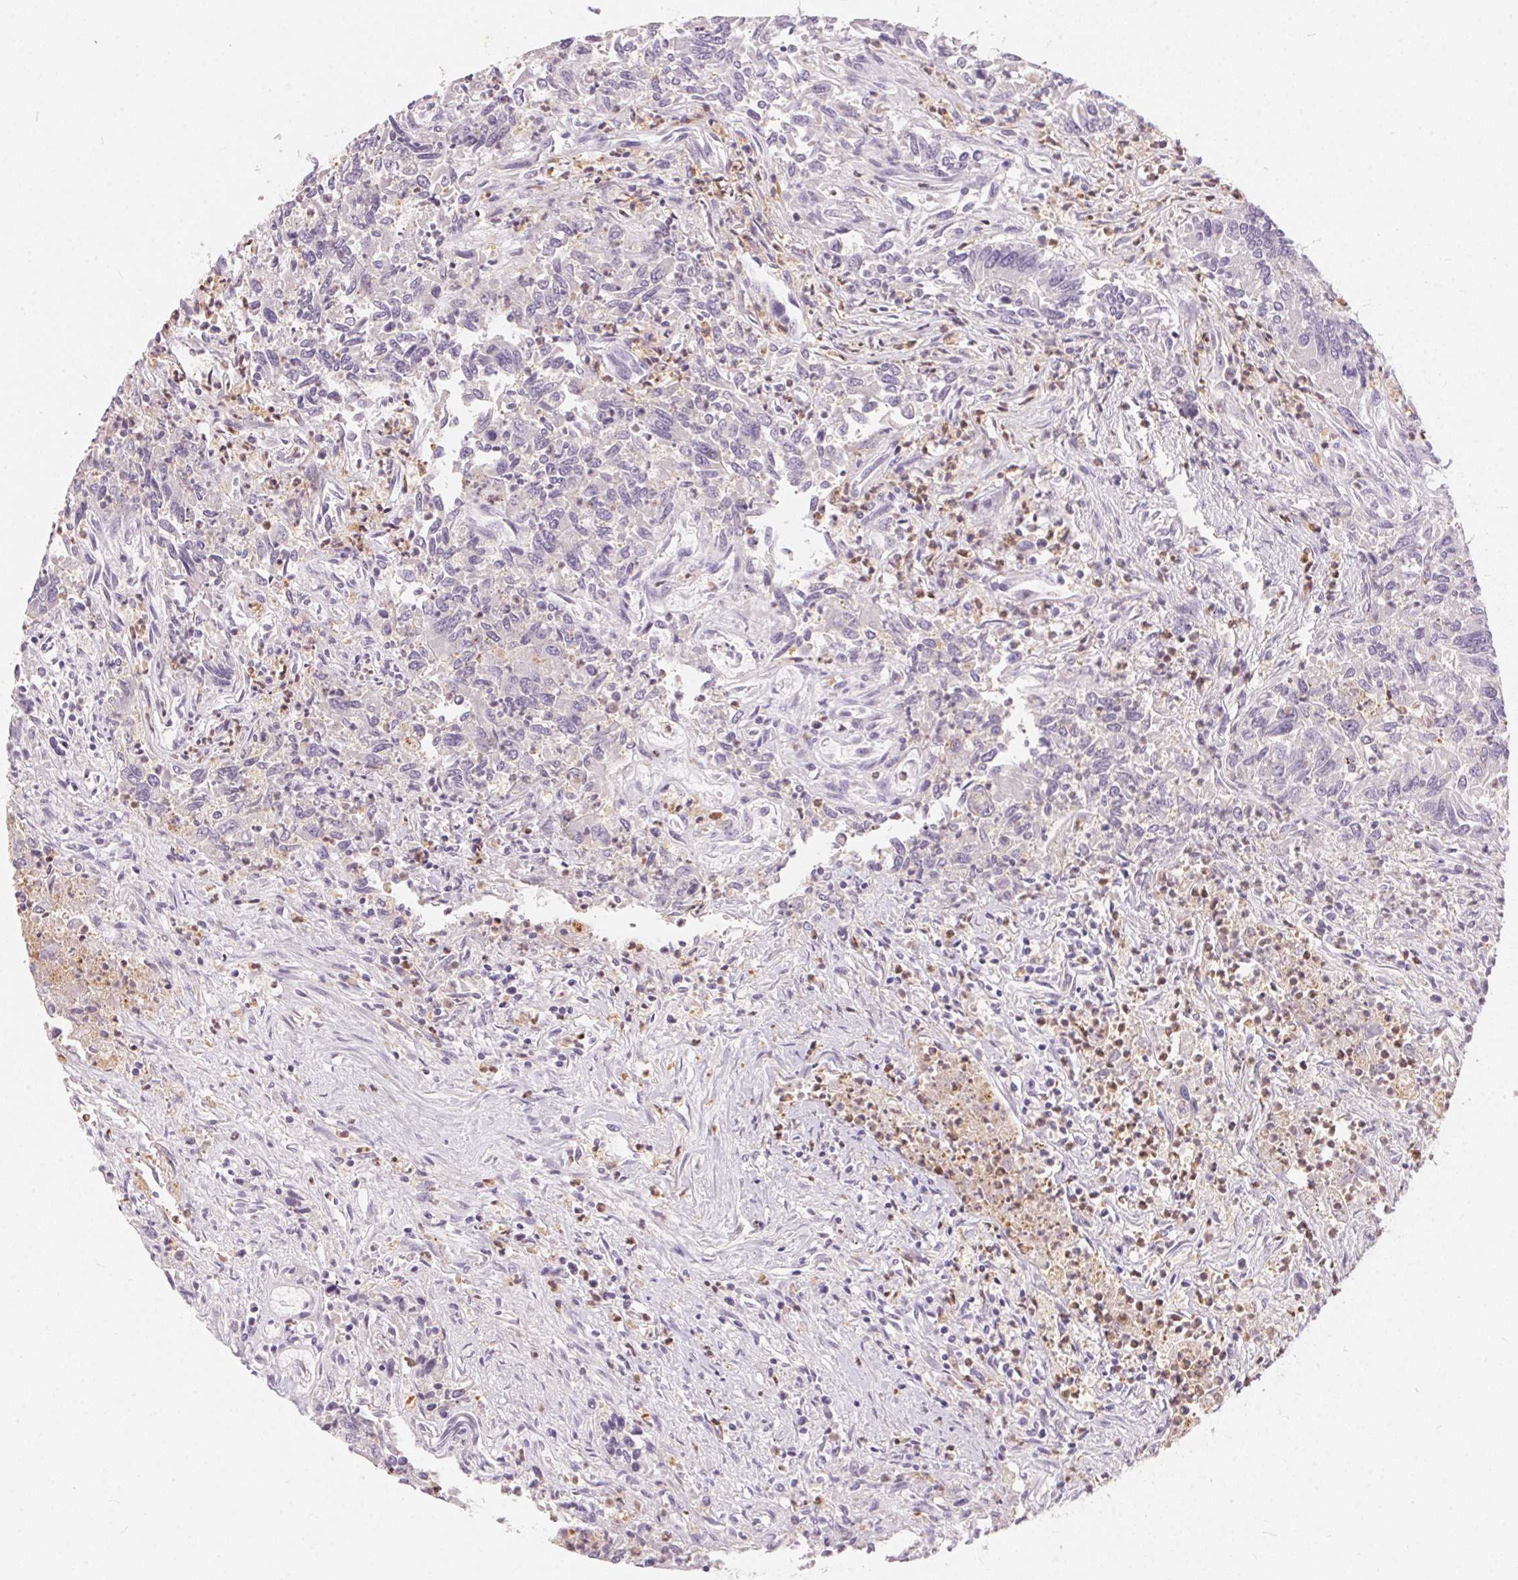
{"staining": {"intensity": "negative", "quantity": "none", "location": "none"}, "tissue": "colorectal cancer", "cell_type": "Tumor cells", "image_type": "cancer", "snomed": [{"axis": "morphology", "description": "Adenocarcinoma, NOS"}, {"axis": "topography", "description": "Colon"}], "caption": "IHC micrograph of neoplastic tissue: colorectal cancer (adenocarcinoma) stained with DAB shows no significant protein expression in tumor cells. (DAB immunohistochemistry (IHC), high magnification).", "gene": "SERPINB1", "patient": {"sex": "female", "age": 67}}